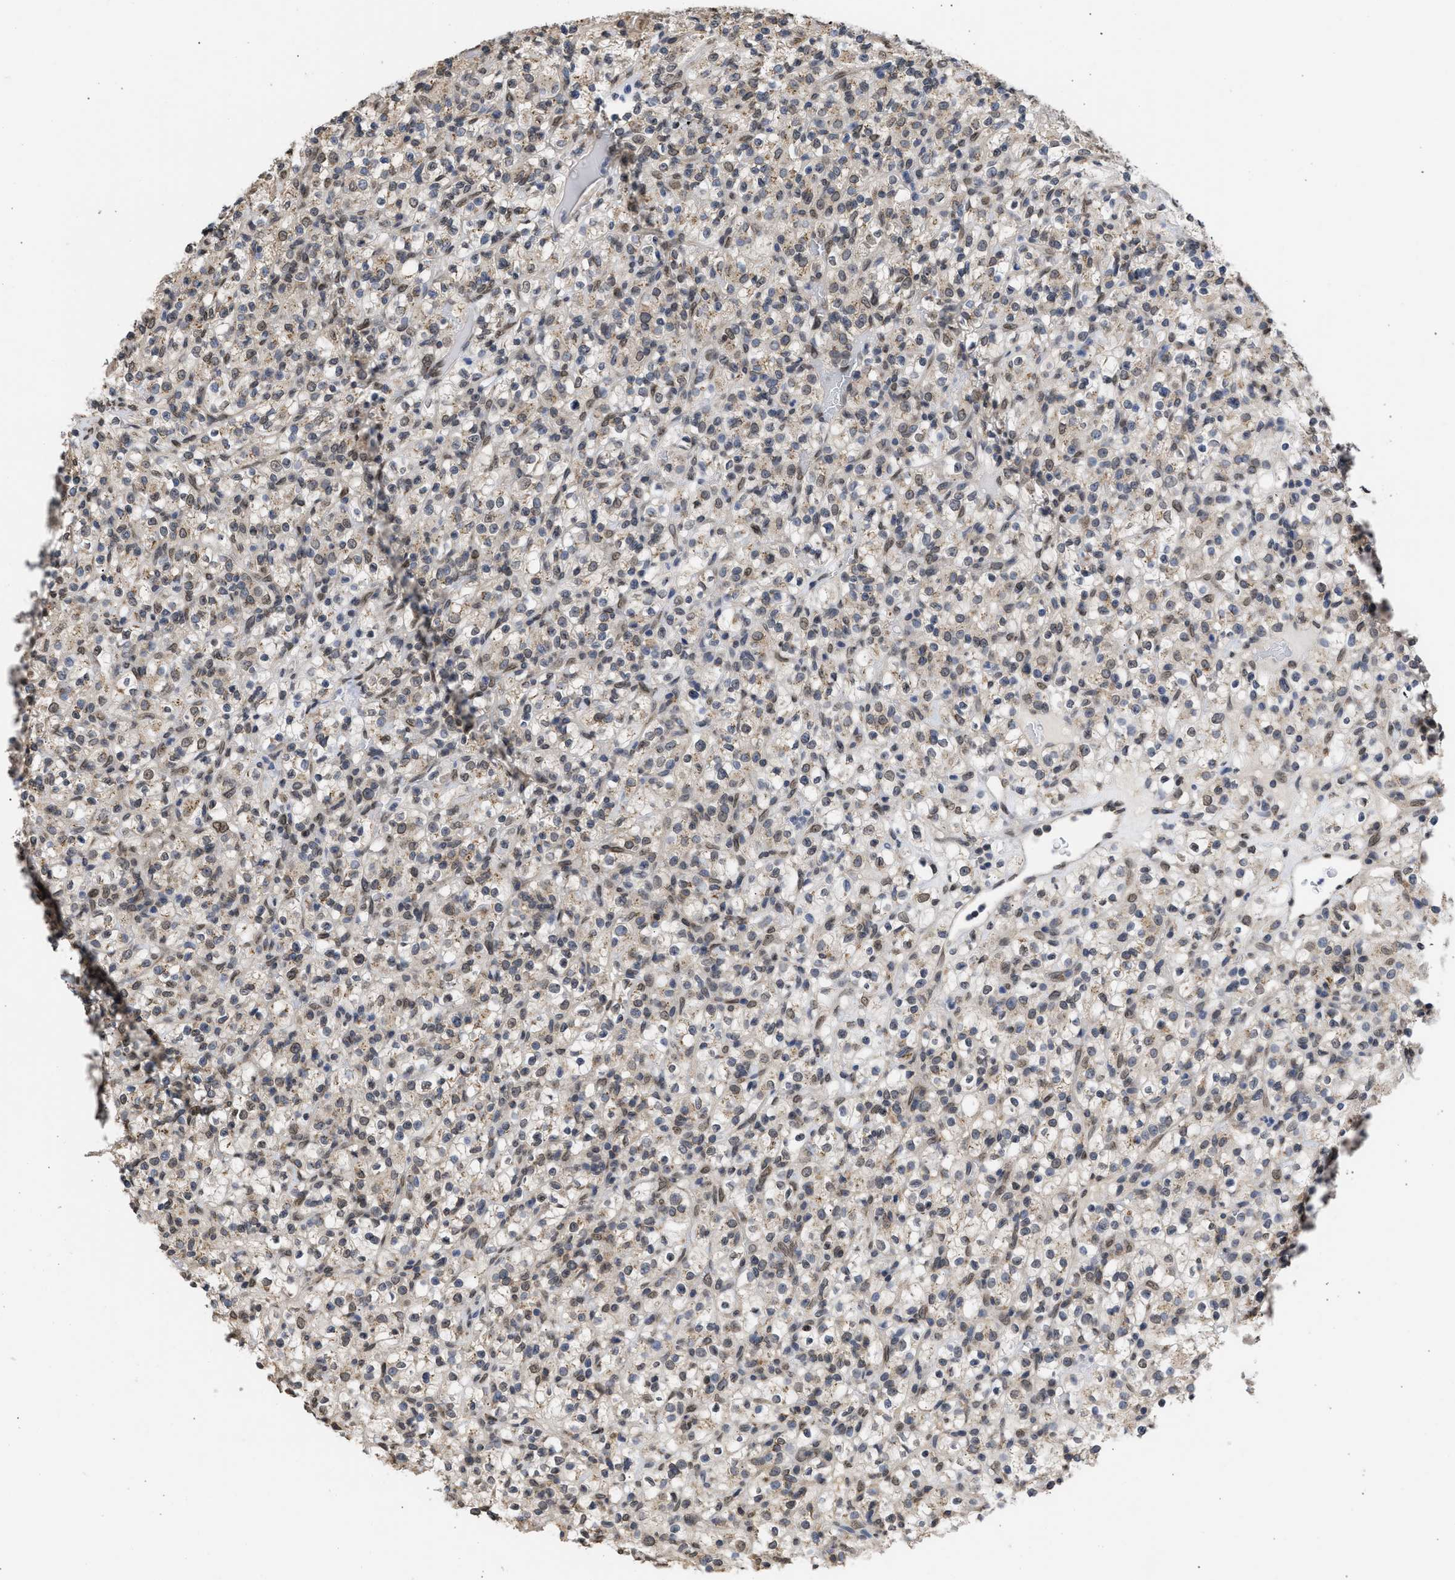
{"staining": {"intensity": "negative", "quantity": "none", "location": "none"}, "tissue": "renal cancer", "cell_type": "Tumor cells", "image_type": "cancer", "snomed": [{"axis": "morphology", "description": "Normal tissue, NOS"}, {"axis": "morphology", "description": "Adenocarcinoma, NOS"}, {"axis": "topography", "description": "Kidney"}], "caption": "DAB (3,3'-diaminobenzidine) immunohistochemical staining of renal adenocarcinoma demonstrates no significant staining in tumor cells.", "gene": "NUP35", "patient": {"sex": "female", "age": 72}}